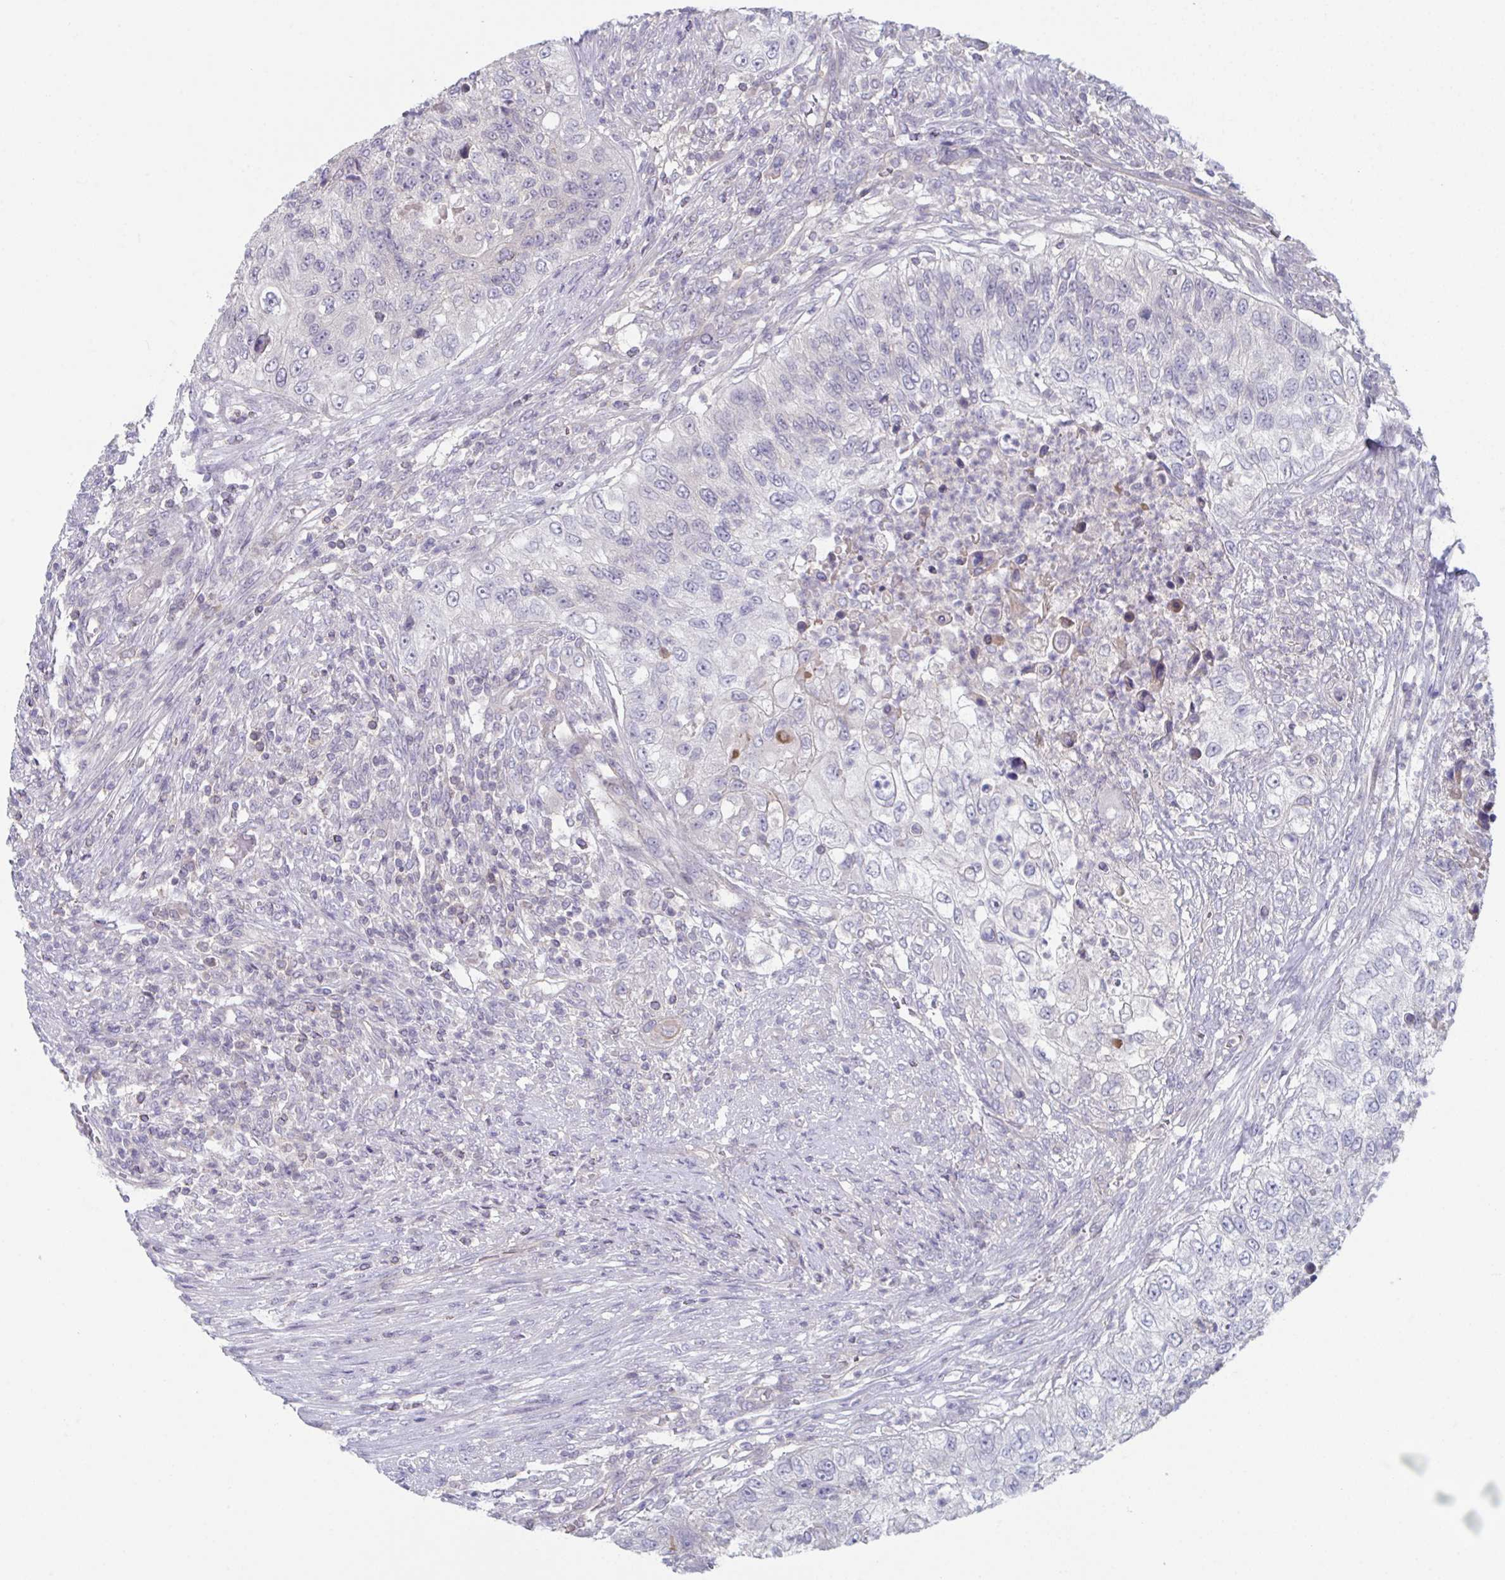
{"staining": {"intensity": "negative", "quantity": "none", "location": "none"}, "tissue": "urothelial cancer", "cell_type": "Tumor cells", "image_type": "cancer", "snomed": [{"axis": "morphology", "description": "Urothelial carcinoma, High grade"}, {"axis": "topography", "description": "Urinary bladder"}], "caption": "Immunohistochemical staining of human urothelial cancer exhibits no significant positivity in tumor cells.", "gene": "STK26", "patient": {"sex": "female", "age": 60}}